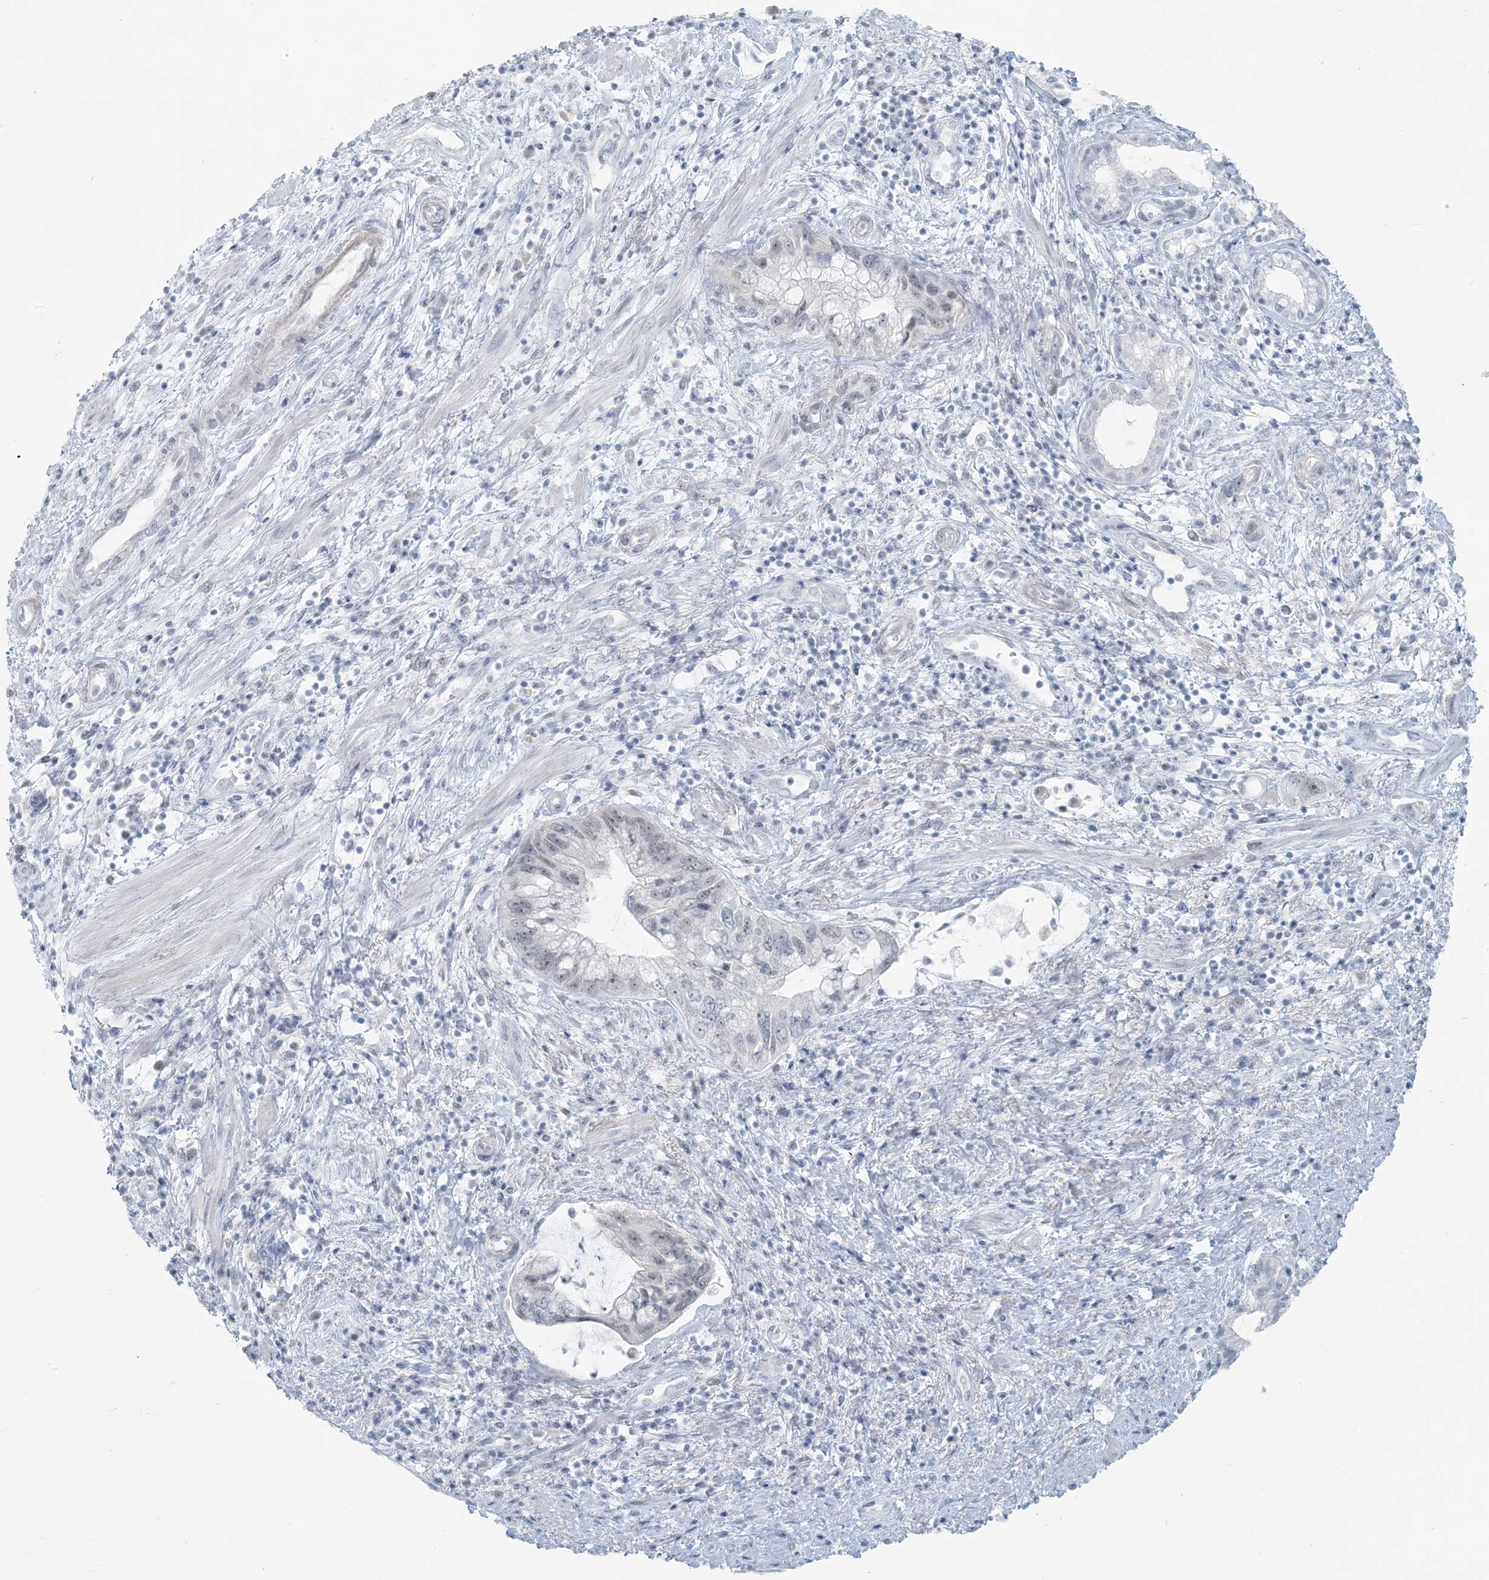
{"staining": {"intensity": "weak", "quantity": "<25%", "location": "nuclear"}, "tissue": "pancreatic cancer", "cell_type": "Tumor cells", "image_type": "cancer", "snomed": [{"axis": "morphology", "description": "Adenocarcinoma, NOS"}, {"axis": "topography", "description": "Pancreas"}], "caption": "This is a histopathology image of immunohistochemistry staining of adenocarcinoma (pancreatic), which shows no positivity in tumor cells. (DAB IHC visualized using brightfield microscopy, high magnification).", "gene": "SCML1", "patient": {"sex": "female", "age": 73}}